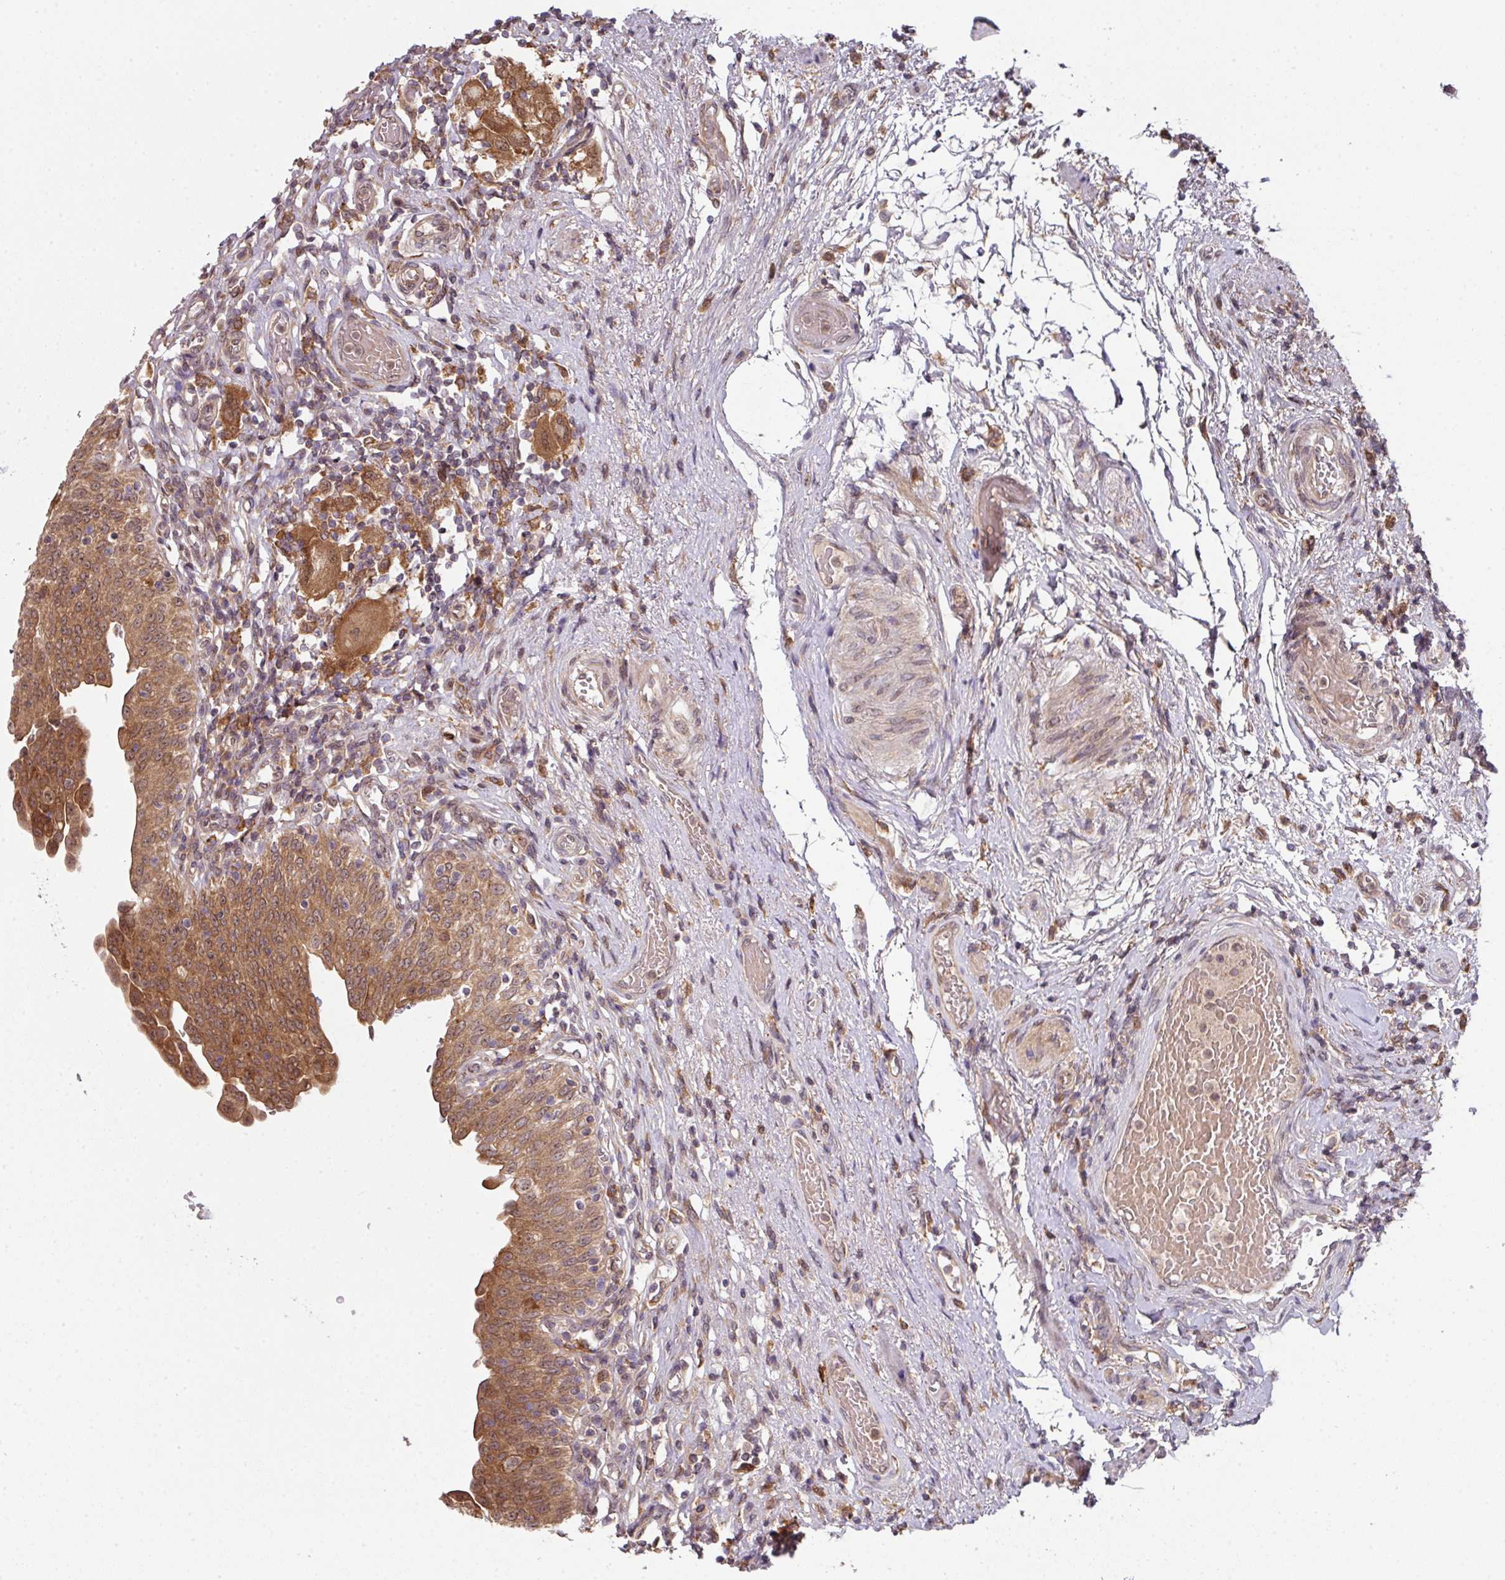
{"staining": {"intensity": "moderate", "quantity": ">75%", "location": "cytoplasmic/membranous,nuclear"}, "tissue": "urinary bladder", "cell_type": "Urothelial cells", "image_type": "normal", "snomed": [{"axis": "morphology", "description": "Normal tissue, NOS"}, {"axis": "topography", "description": "Urinary bladder"}], "caption": "Brown immunohistochemical staining in benign human urinary bladder reveals moderate cytoplasmic/membranous,nuclear positivity in about >75% of urothelial cells. The staining was performed using DAB to visualize the protein expression in brown, while the nuclei were stained in blue with hematoxylin (Magnification: 20x).", "gene": "CAMLG", "patient": {"sex": "male", "age": 71}}